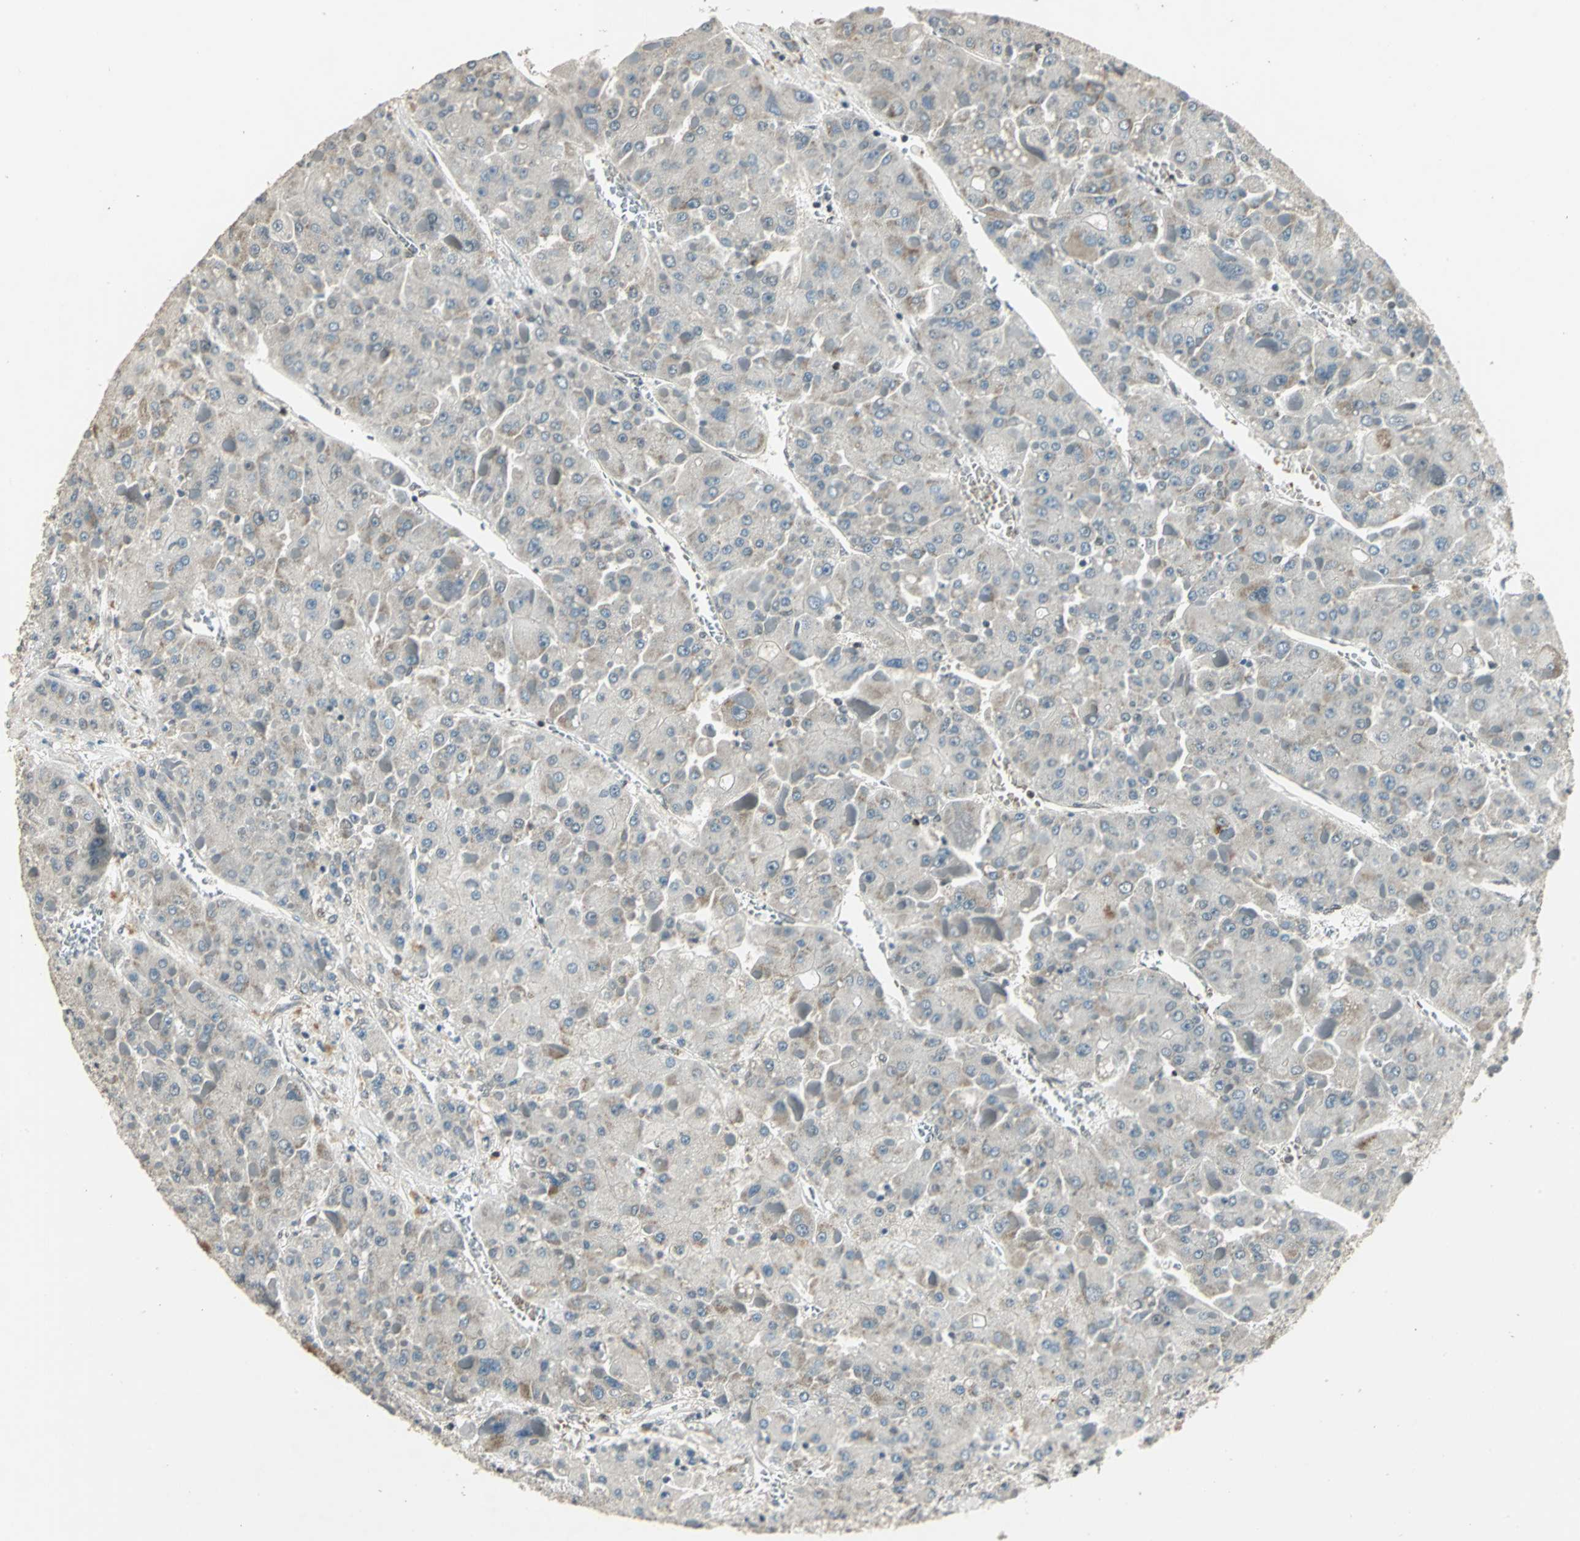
{"staining": {"intensity": "weak", "quantity": "<25%", "location": "cytoplasmic/membranous"}, "tissue": "liver cancer", "cell_type": "Tumor cells", "image_type": "cancer", "snomed": [{"axis": "morphology", "description": "Carcinoma, Hepatocellular, NOS"}, {"axis": "topography", "description": "Liver"}], "caption": "Tumor cells are negative for brown protein staining in liver cancer (hepatocellular carcinoma).", "gene": "RAD17", "patient": {"sex": "female", "age": 73}}